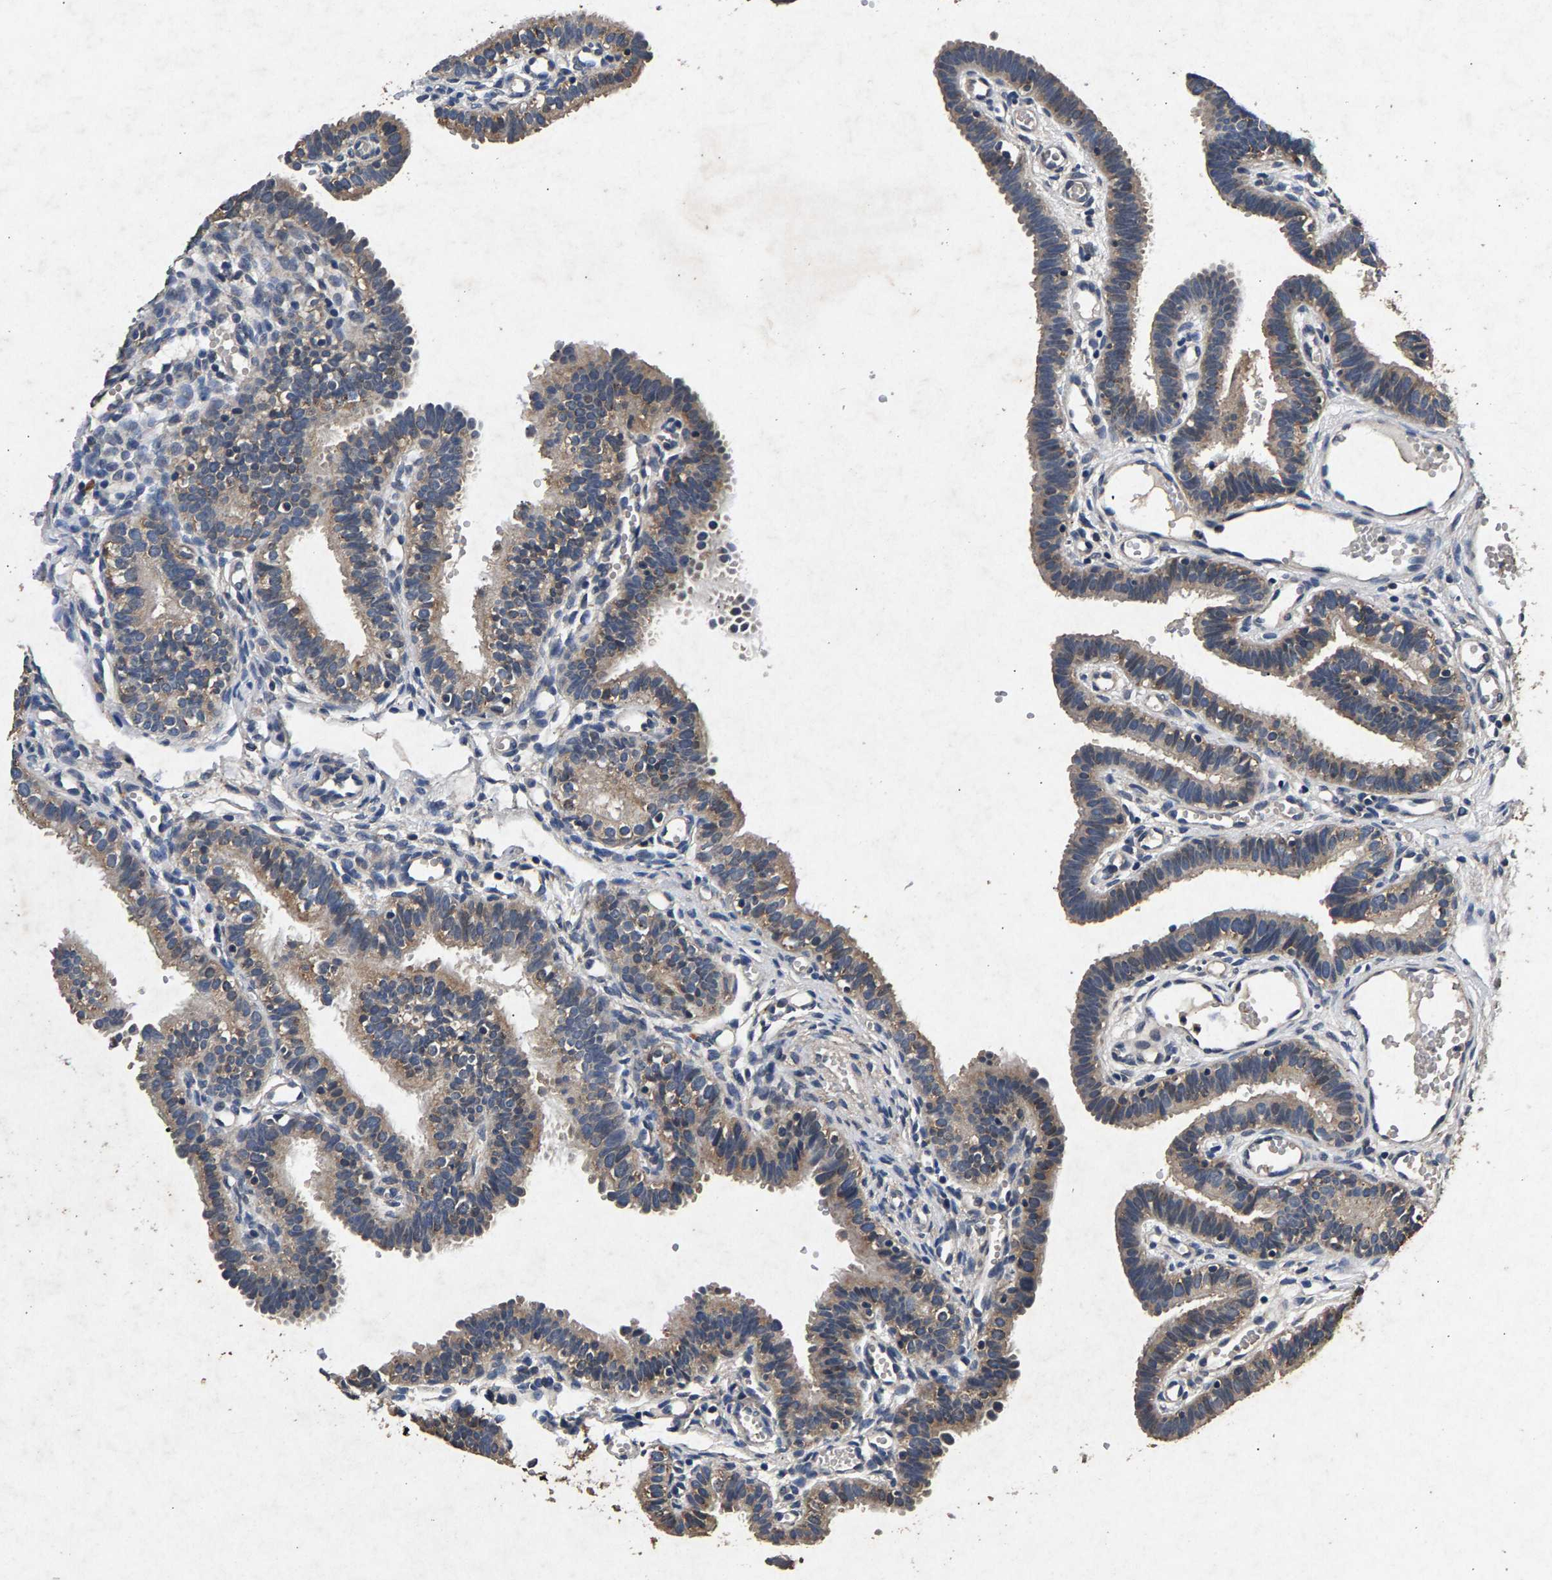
{"staining": {"intensity": "weak", "quantity": ">75%", "location": "cytoplasmic/membranous"}, "tissue": "fallopian tube", "cell_type": "Glandular cells", "image_type": "normal", "snomed": [{"axis": "morphology", "description": "Normal tissue, NOS"}, {"axis": "topography", "description": "Fallopian tube"}, {"axis": "topography", "description": "Placenta"}], "caption": "Immunohistochemistry (IHC) histopathology image of normal human fallopian tube stained for a protein (brown), which reveals low levels of weak cytoplasmic/membranous positivity in about >75% of glandular cells.", "gene": "PPP1CC", "patient": {"sex": "female", "age": 34}}